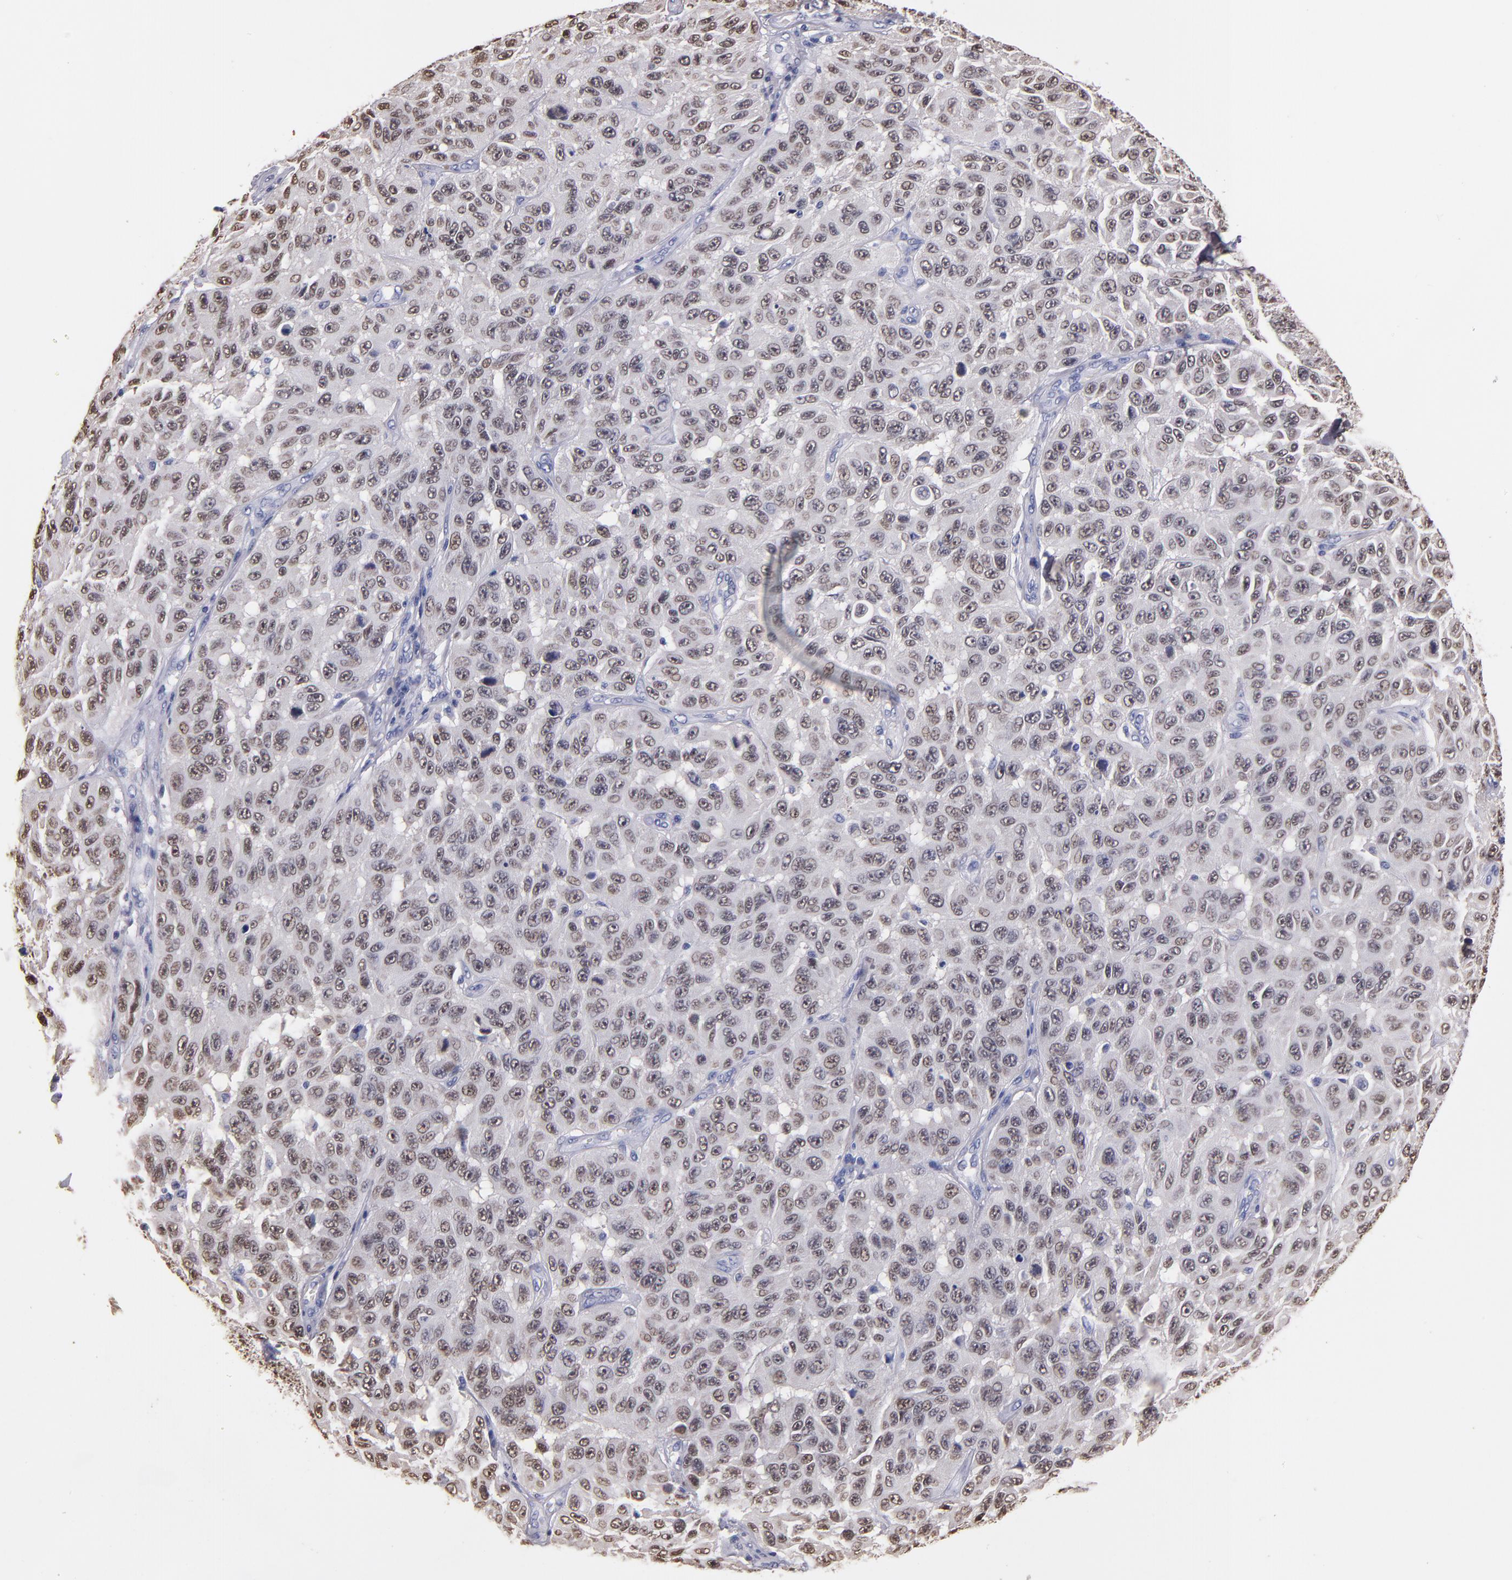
{"staining": {"intensity": "weak", "quantity": ">75%", "location": "nuclear"}, "tissue": "melanoma", "cell_type": "Tumor cells", "image_type": "cancer", "snomed": [{"axis": "morphology", "description": "Malignant melanoma, NOS"}, {"axis": "topography", "description": "Skin"}], "caption": "Immunohistochemistry staining of malignant melanoma, which reveals low levels of weak nuclear expression in approximately >75% of tumor cells indicating weak nuclear protein positivity. The staining was performed using DAB (3,3'-diaminobenzidine) (brown) for protein detection and nuclei were counterstained in hematoxylin (blue).", "gene": "SOX10", "patient": {"sex": "male", "age": 30}}